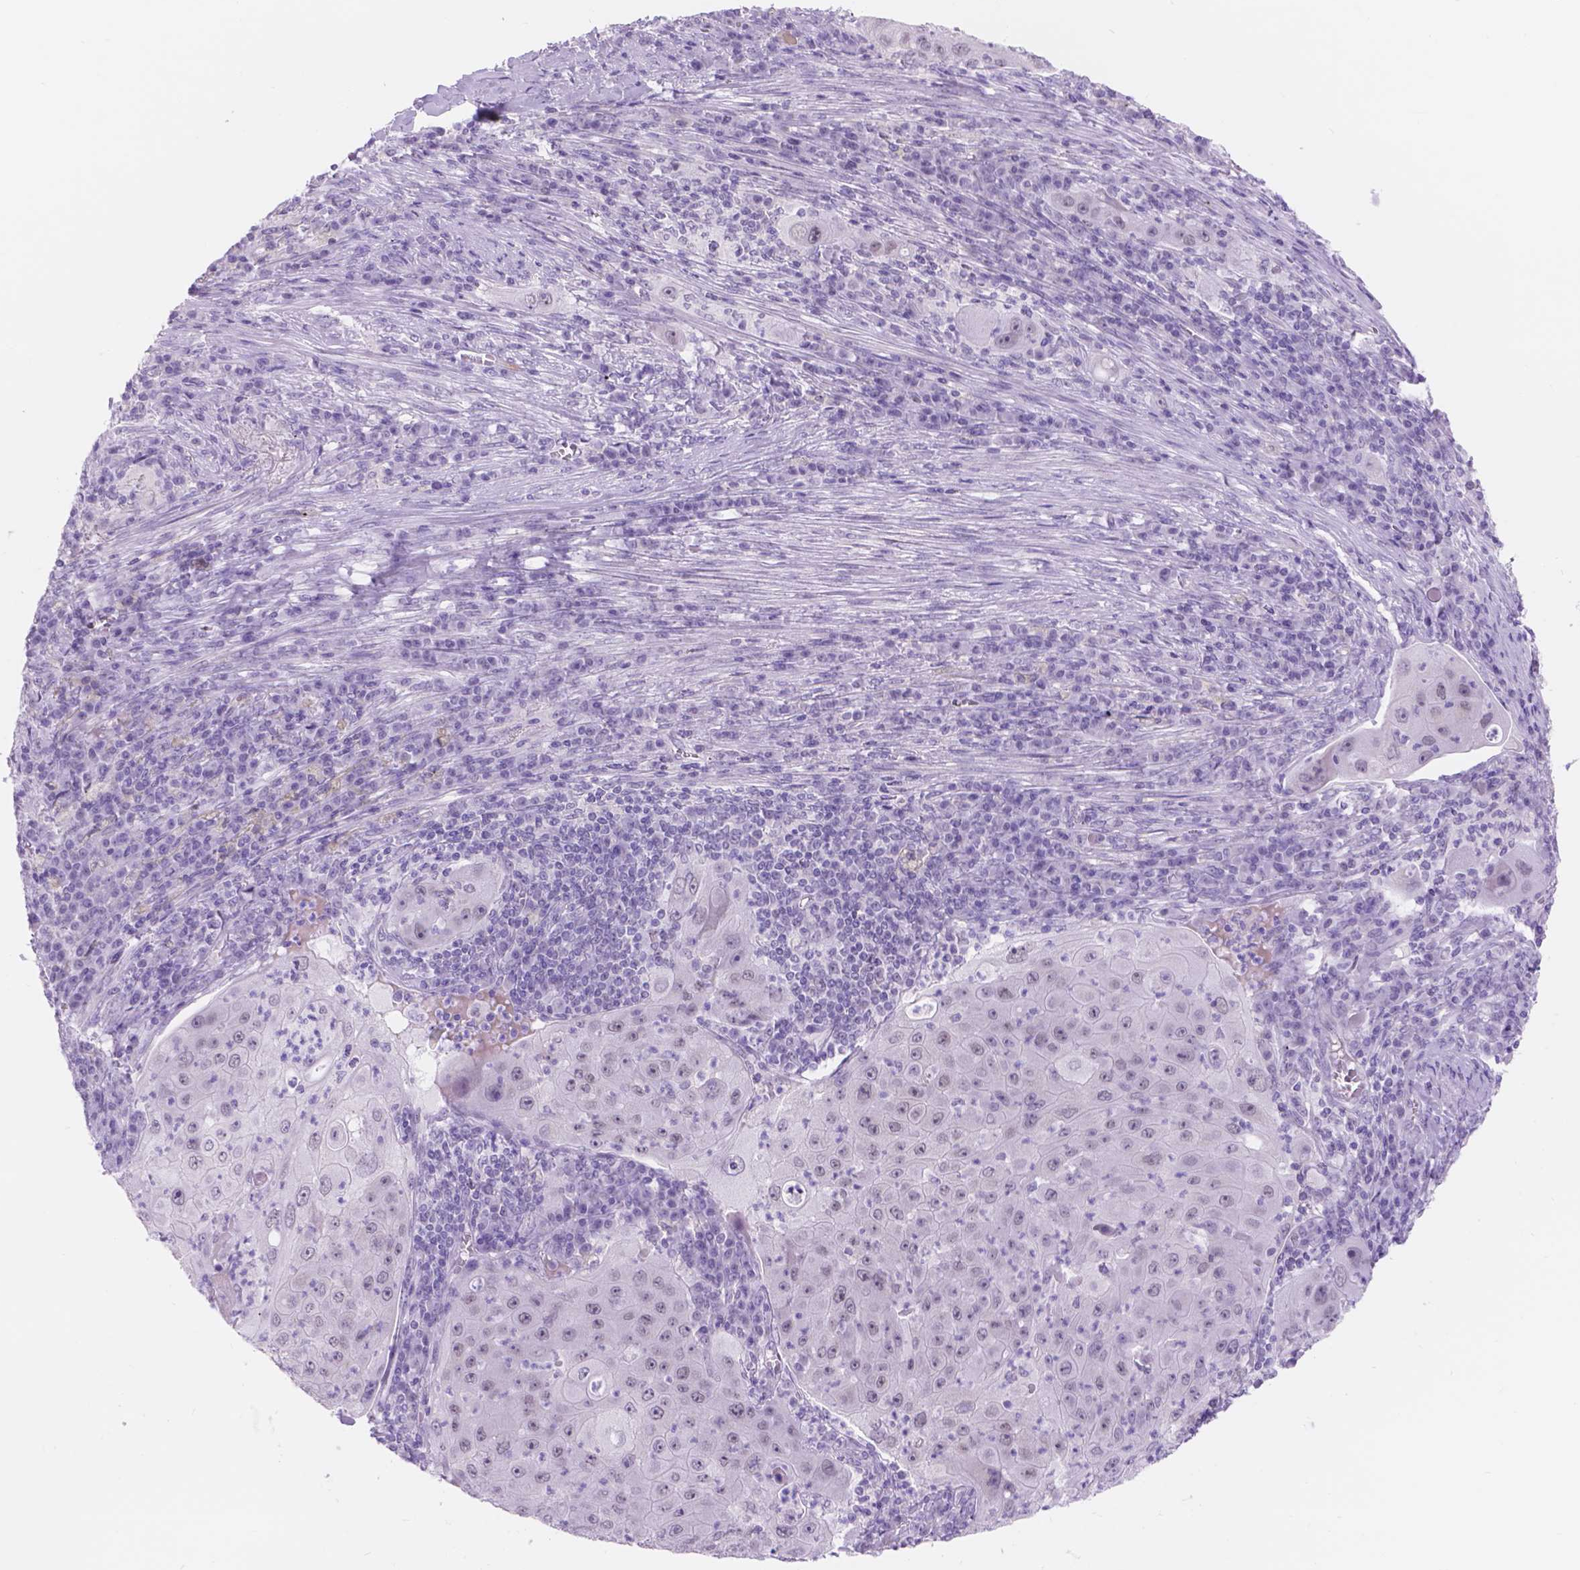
{"staining": {"intensity": "negative", "quantity": "none", "location": "none"}, "tissue": "lung cancer", "cell_type": "Tumor cells", "image_type": "cancer", "snomed": [{"axis": "morphology", "description": "Squamous cell carcinoma, NOS"}, {"axis": "topography", "description": "Lung"}], "caption": "Lung squamous cell carcinoma was stained to show a protein in brown. There is no significant staining in tumor cells. (DAB immunohistochemistry with hematoxylin counter stain).", "gene": "DCC", "patient": {"sex": "female", "age": 59}}